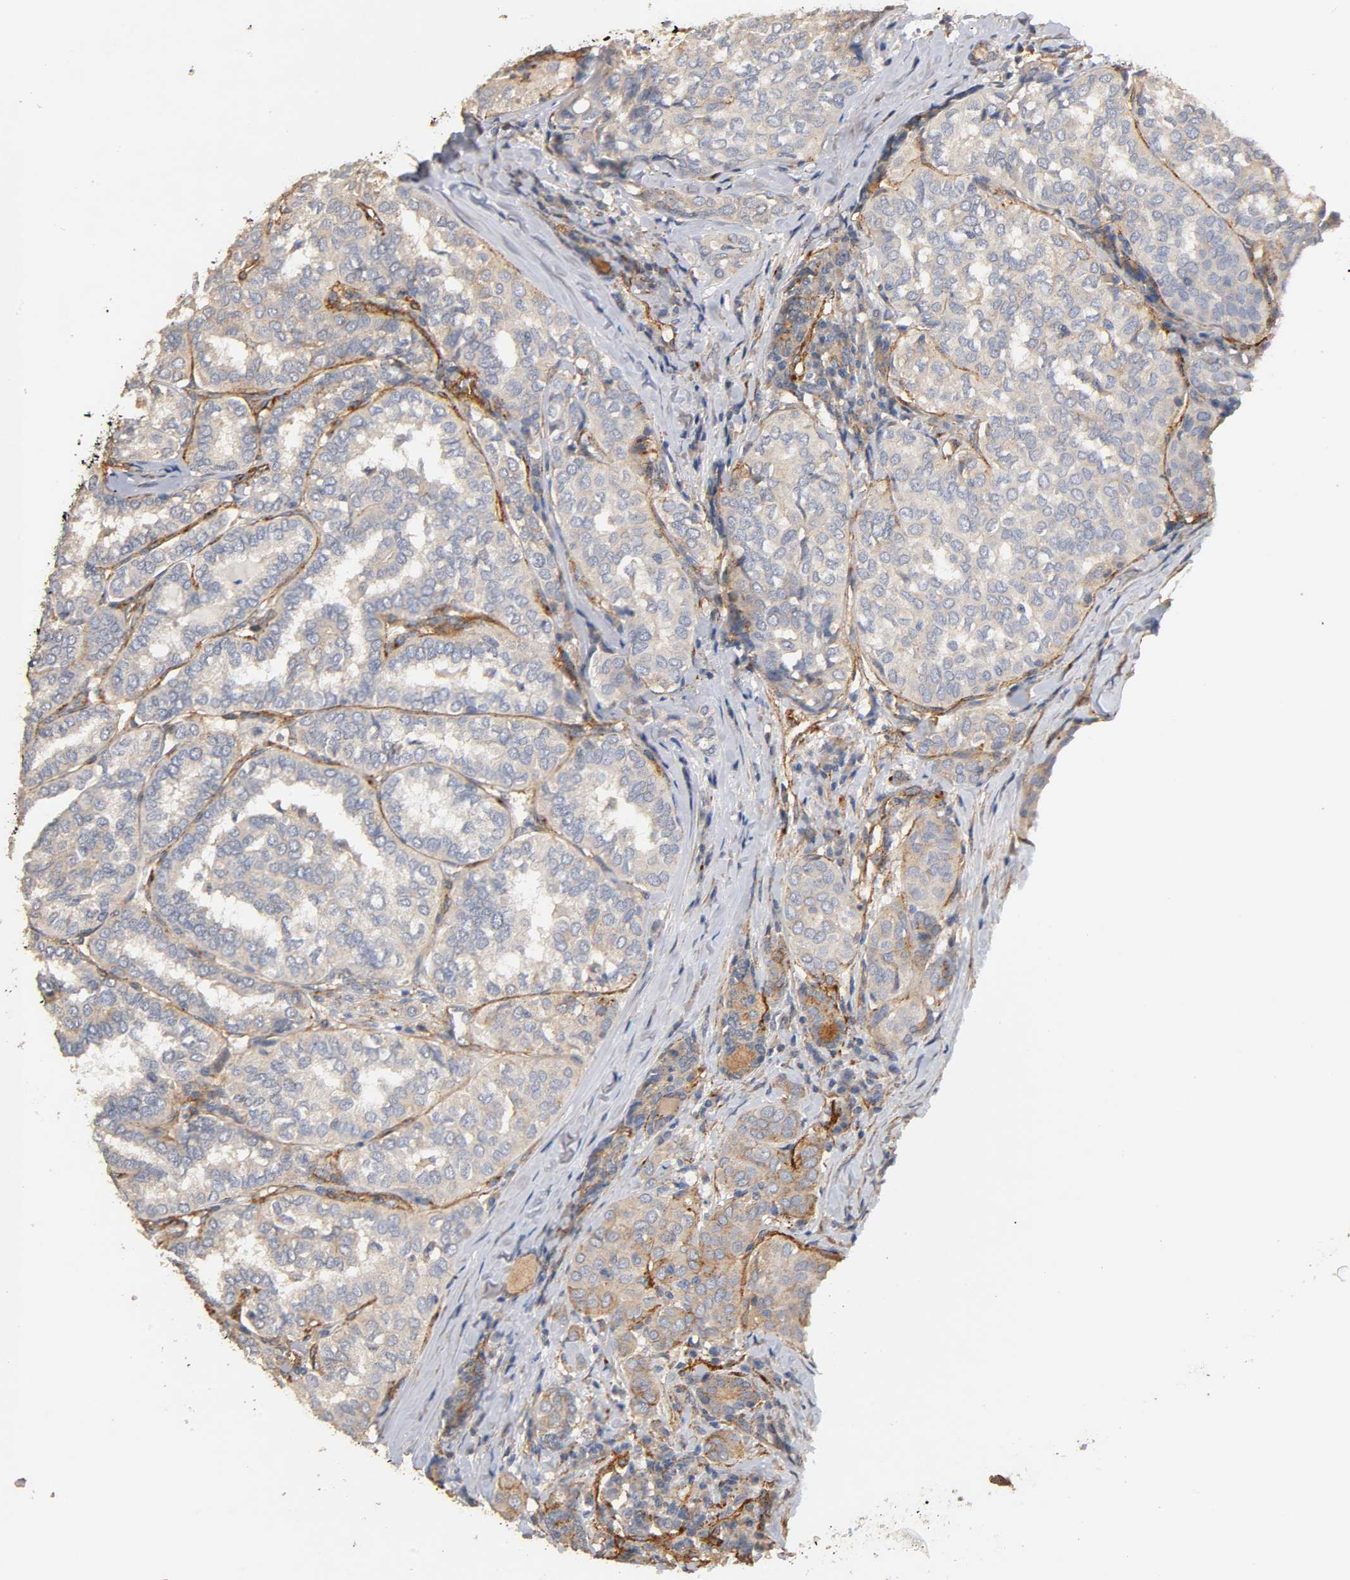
{"staining": {"intensity": "weak", "quantity": "<25%", "location": "cytoplasmic/membranous"}, "tissue": "thyroid cancer", "cell_type": "Tumor cells", "image_type": "cancer", "snomed": [{"axis": "morphology", "description": "Papillary adenocarcinoma, NOS"}, {"axis": "topography", "description": "Thyroid gland"}], "caption": "Human thyroid papillary adenocarcinoma stained for a protein using IHC displays no expression in tumor cells.", "gene": "IFITM3", "patient": {"sex": "female", "age": 30}}